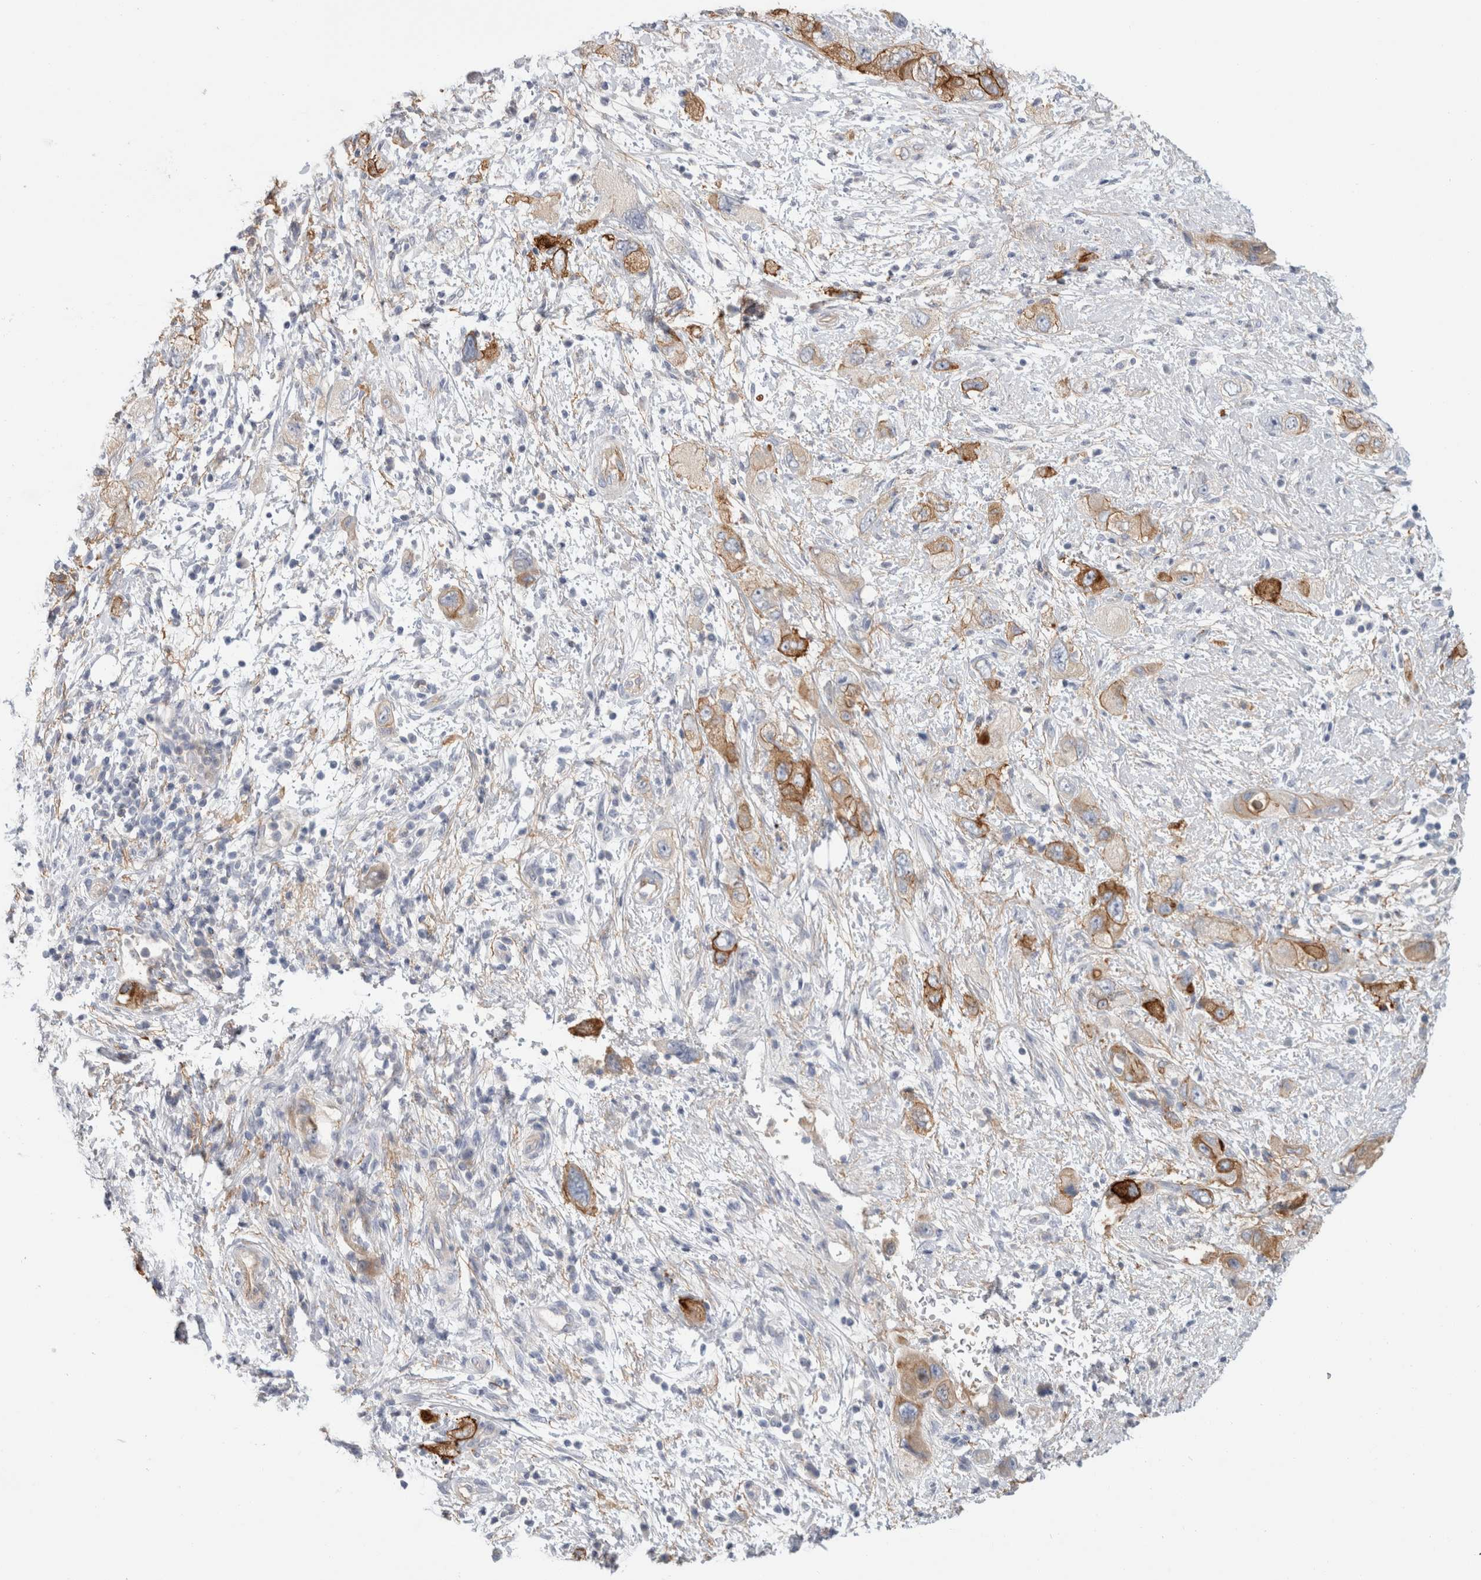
{"staining": {"intensity": "strong", "quantity": "<25%", "location": "cytoplasmic/membranous"}, "tissue": "pancreatic cancer", "cell_type": "Tumor cells", "image_type": "cancer", "snomed": [{"axis": "morphology", "description": "Adenocarcinoma, NOS"}, {"axis": "topography", "description": "Pancreas"}], "caption": "IHC photomicrograph of human pancreatic cancer stained for a protein (brown), which demonstrates medium levels of strong cytoplasmic/membranous staining in approximately <25% of tumor cells.", "gene": "CD55", "patient": {"sex": "female", "age": 73}}